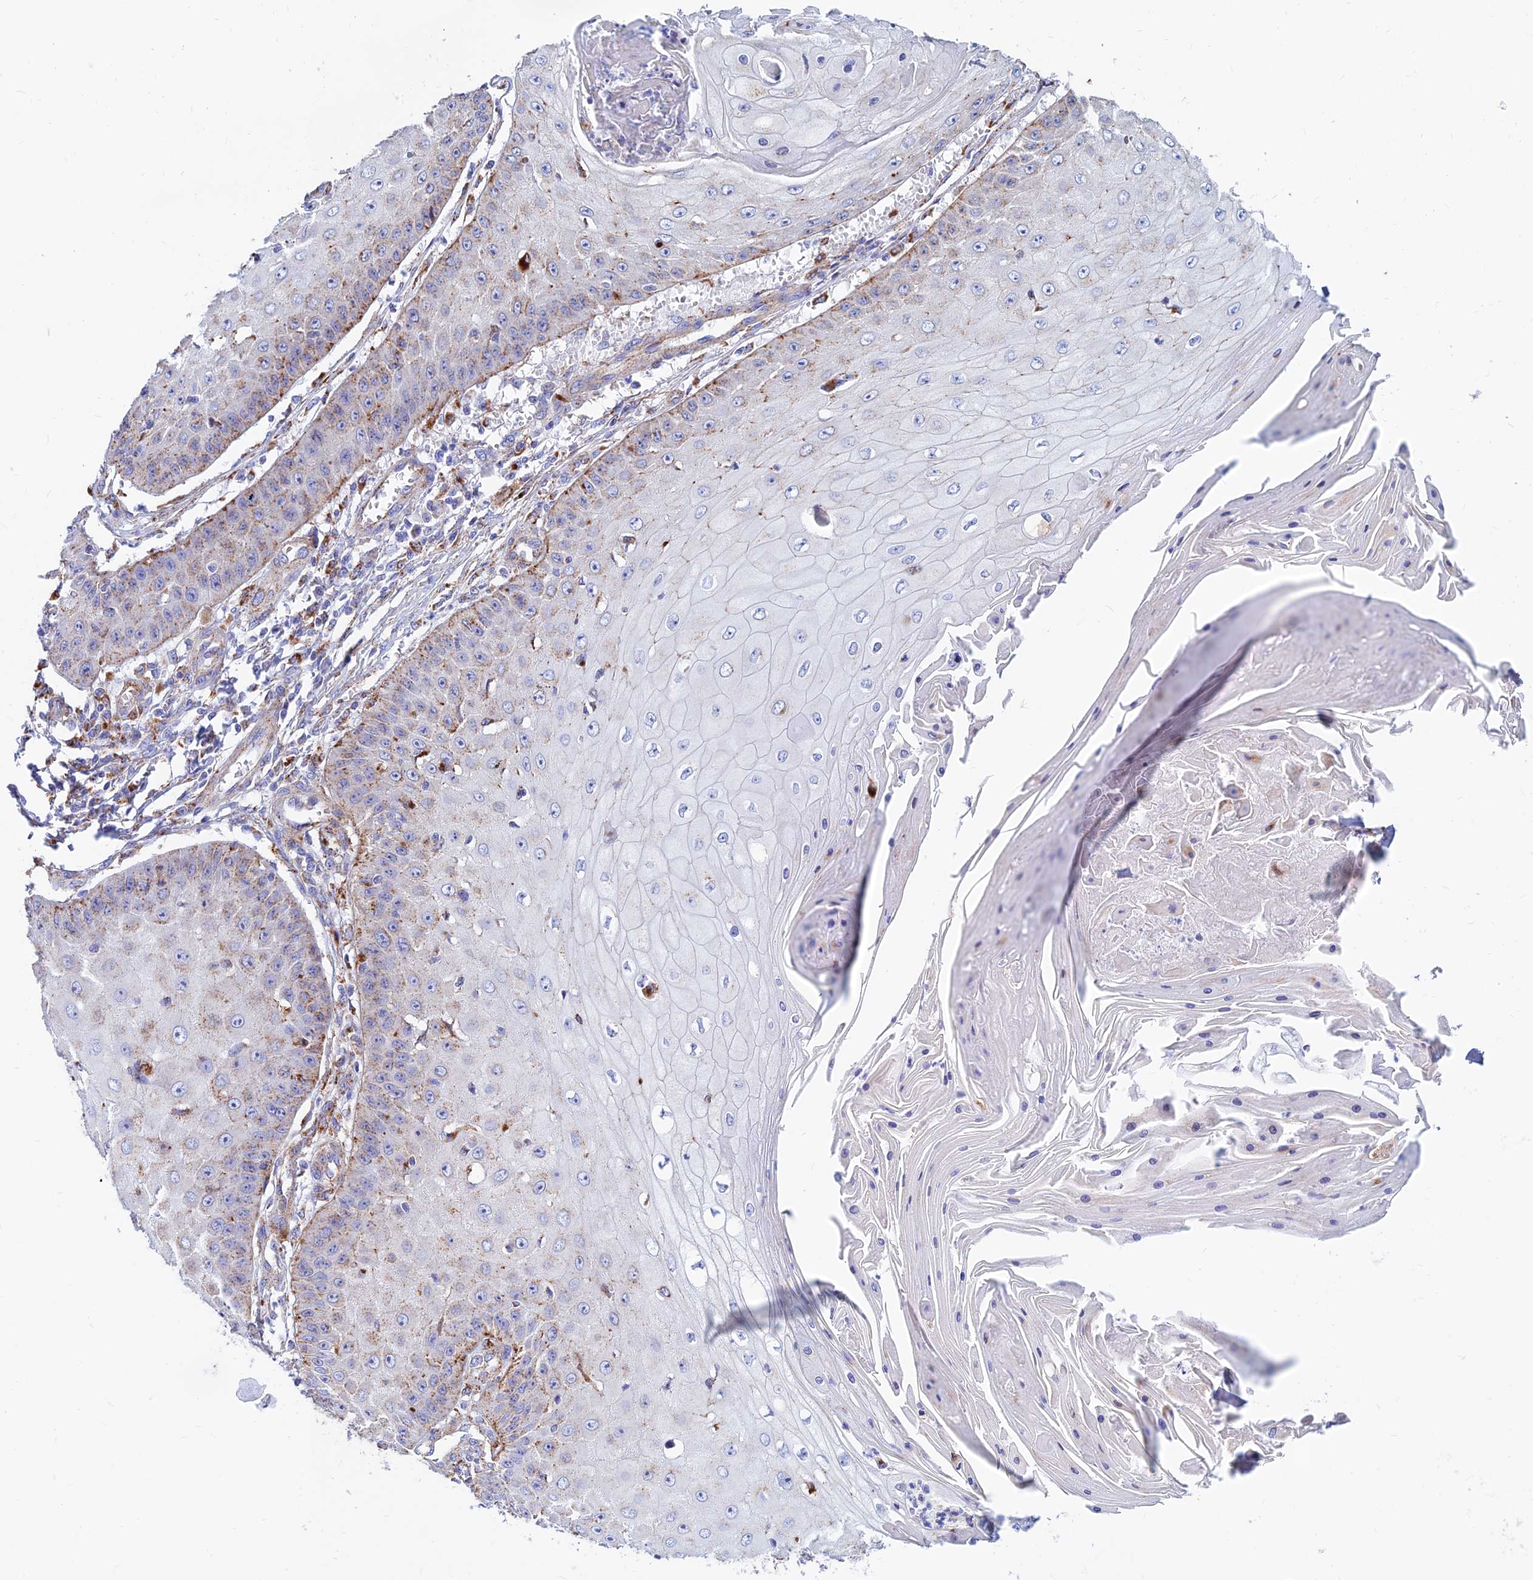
{"staining": {"intensity": "moderate", "quantity": "<25%", "location": "cytoplasmic/membranous"}, "tissue": "skin cancer", "cell_type": "Tumor cells", "image_type": "cancer", "snomed": [{"axis": "morphology", "description": "Squamous cell carcinoma, NOS"}, {"axis": "topography", "description": "Skin"}], "caption": "Skin squamous cell carcinoma stained for a protein (brown) reveals moderate cytoplasmic/membranous positive staining in approximately <25% of tumor cells.", "gene": "SPNS1", "patient": {"sex": "male", "age": 70}}